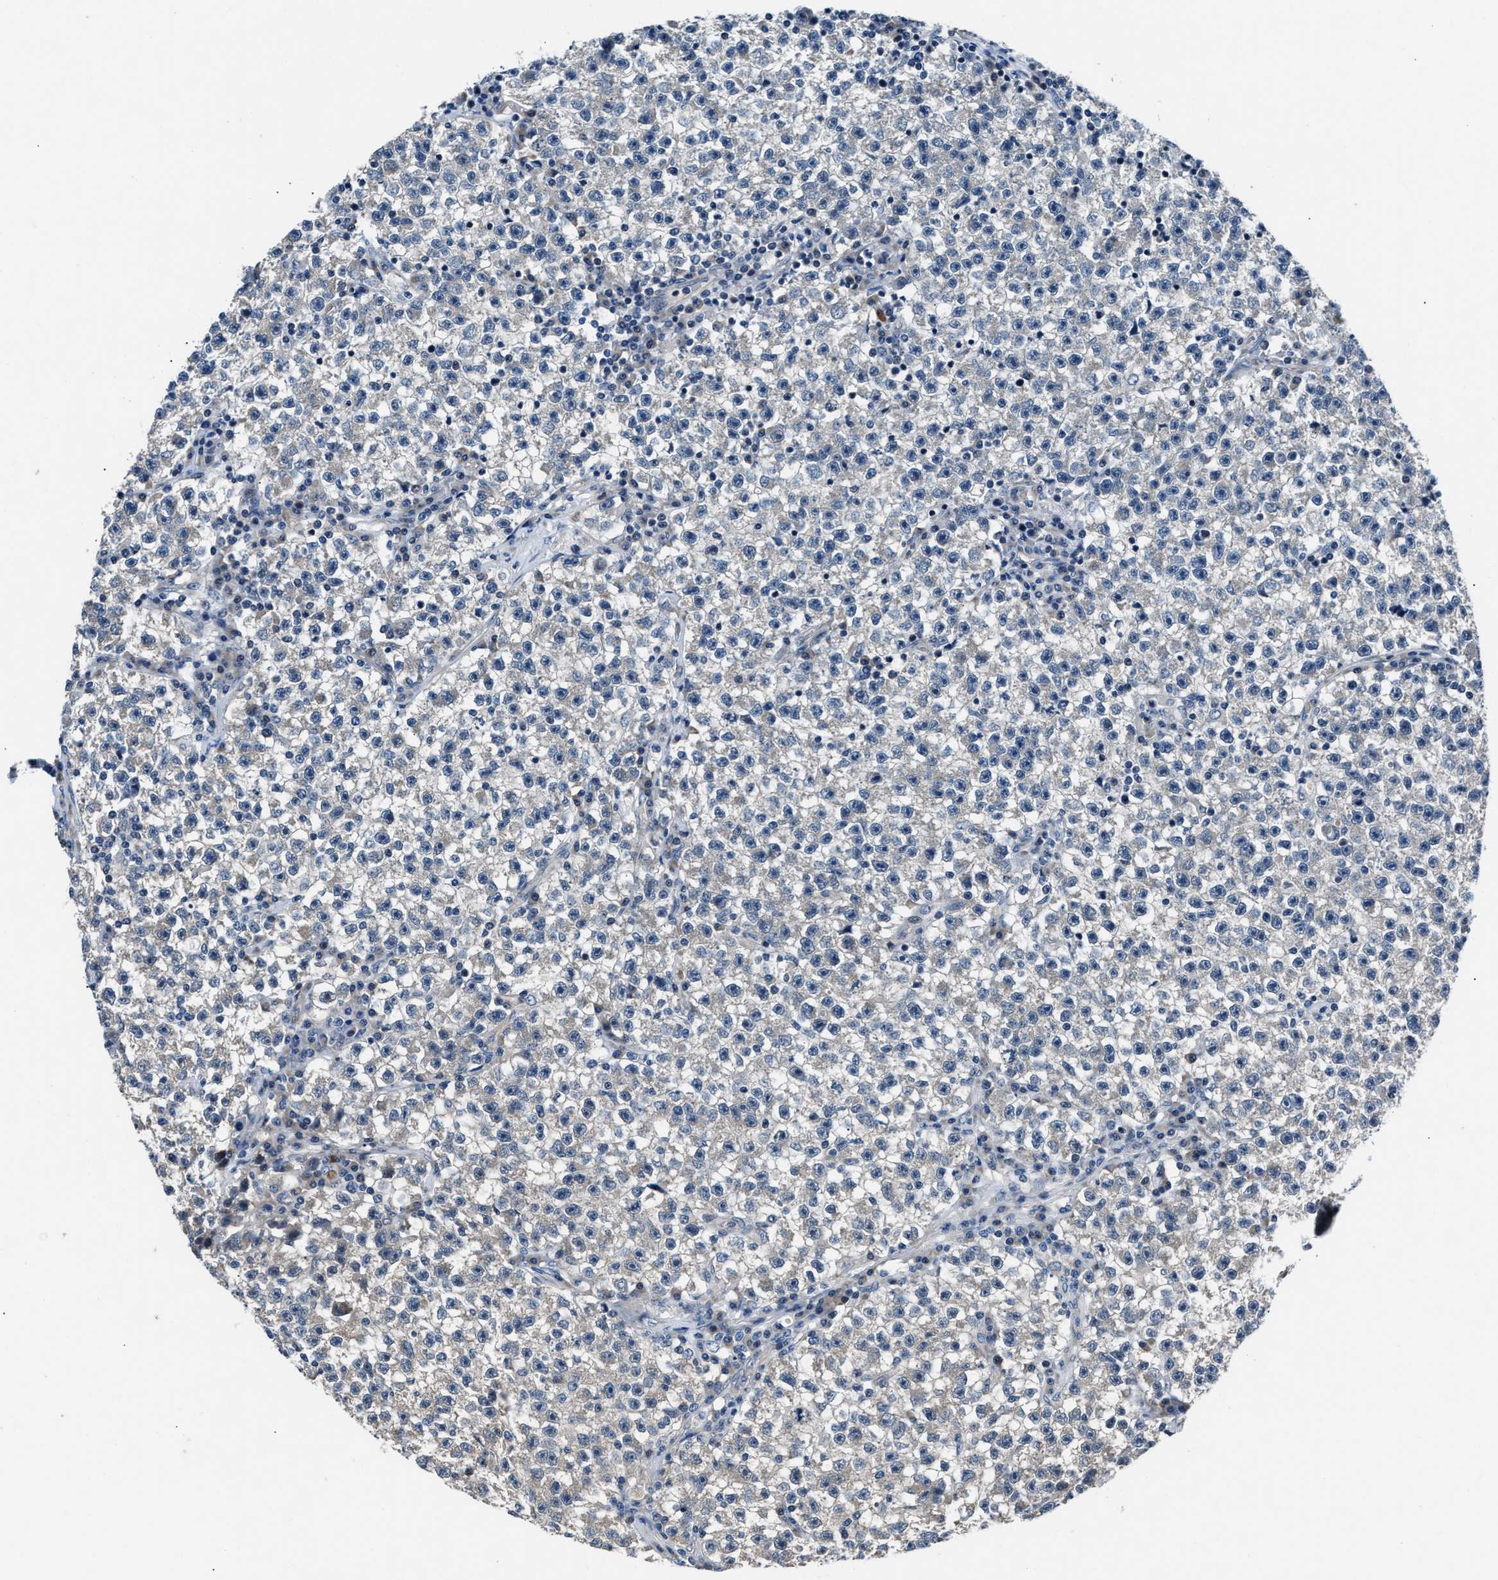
{"staining": {"intensity": "negative", "quantity": "none", "location": "none"}, "tissue": "testis cancer", "cell_type": "Tumor cells", "image_type": "cancer", "snomed": [{"axis": "morphology", "description": "Seminoma, NOS"}, {"axis": "topography", "description": "Testis"}], "caption": "DAB (3,3'-diaminobenzidine) immunohistochemical staining of human seminoma (testis) exhibits no significant positivity in tumor cells.", "gene": "MPDZ", "patient": {"sex": "male", "age": 22}}